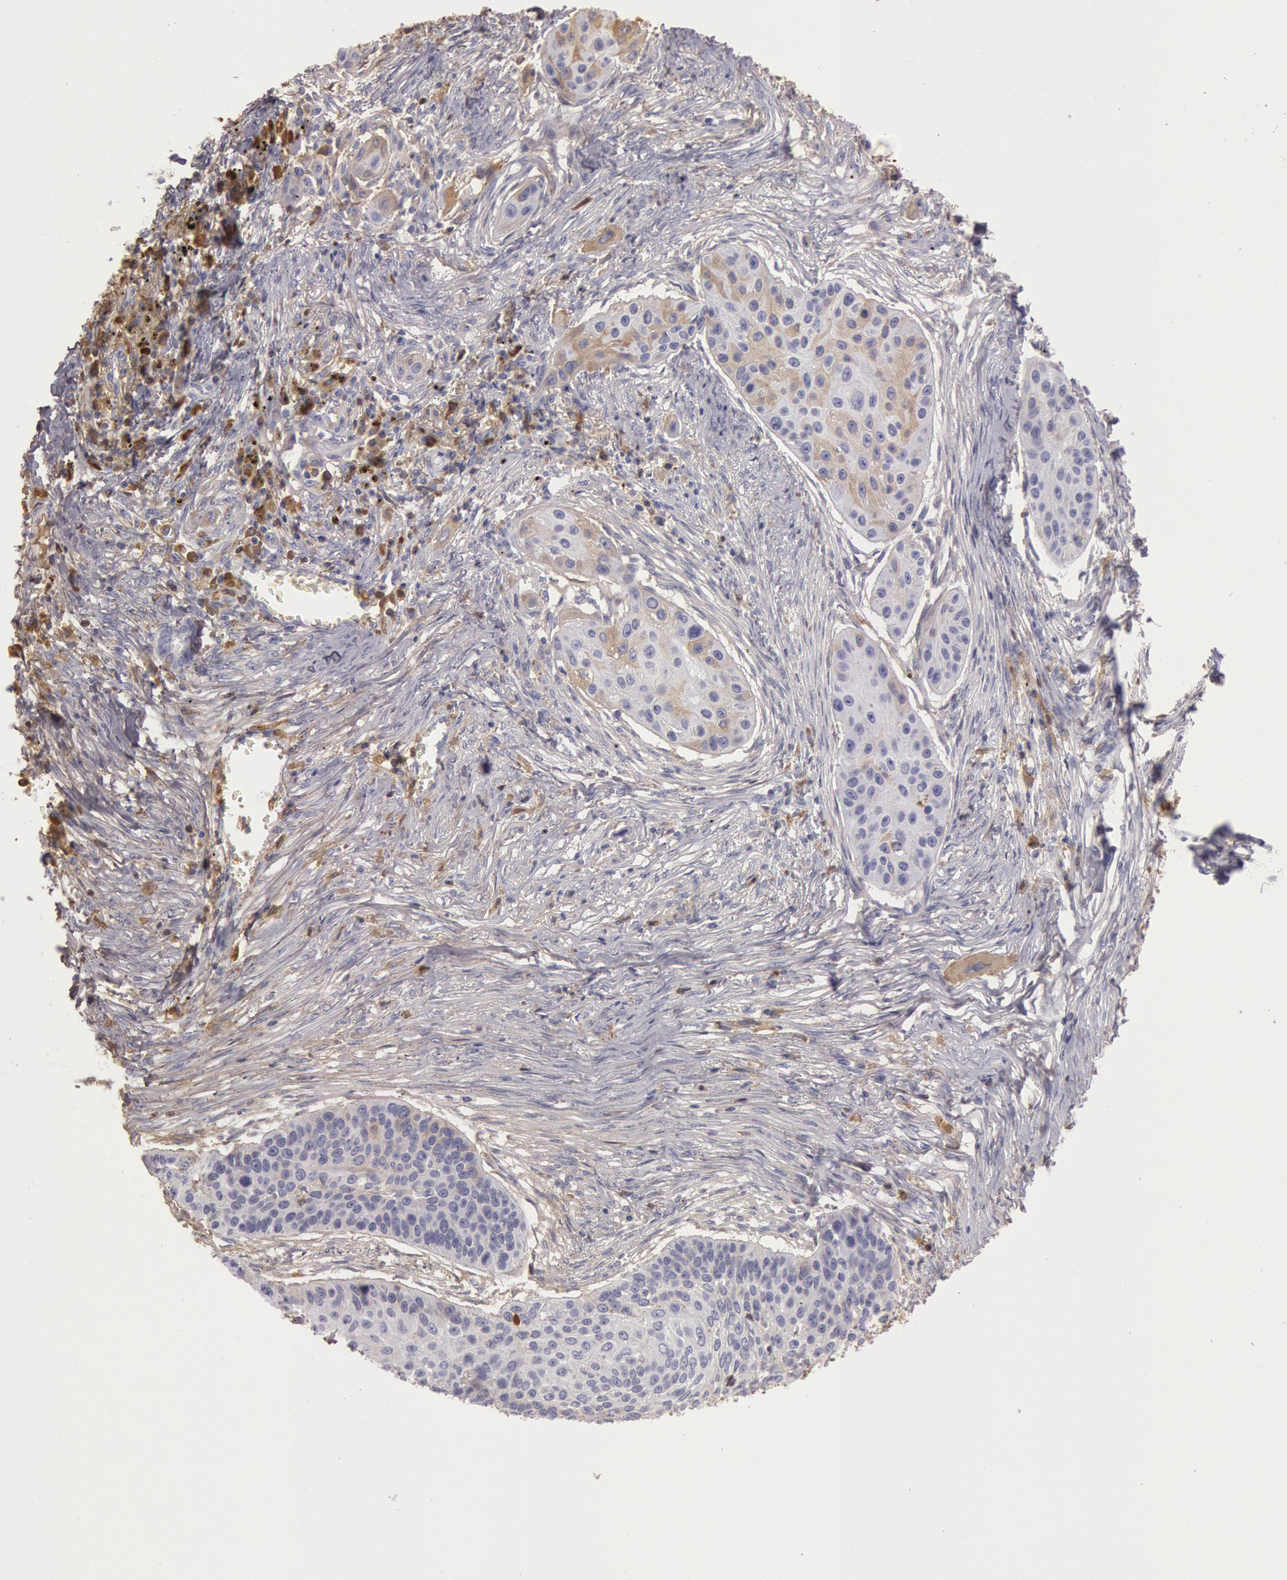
{"staining": {"intensity": "weak", "quantity": "<25%", "location": "cytoplasmic/membranous"}, "tissue": "lung cancer", "cell_type": "Tumor cells", "image_type": "cancer", "snomed": [{"axis": "morphology", "description": "Squamous cell carcinoma, NOS"}, {"axis": "topography", "description": "Lung"}], "caption": "DAB (3,3'-diaminobenzidine) immunohistochemical staining of lung cancer (squamous cell carcinoma) demonstrates no significant staining in tumor cells.", "gene": "IGHG1", "patient": {"sex": "male", "age": 71}}